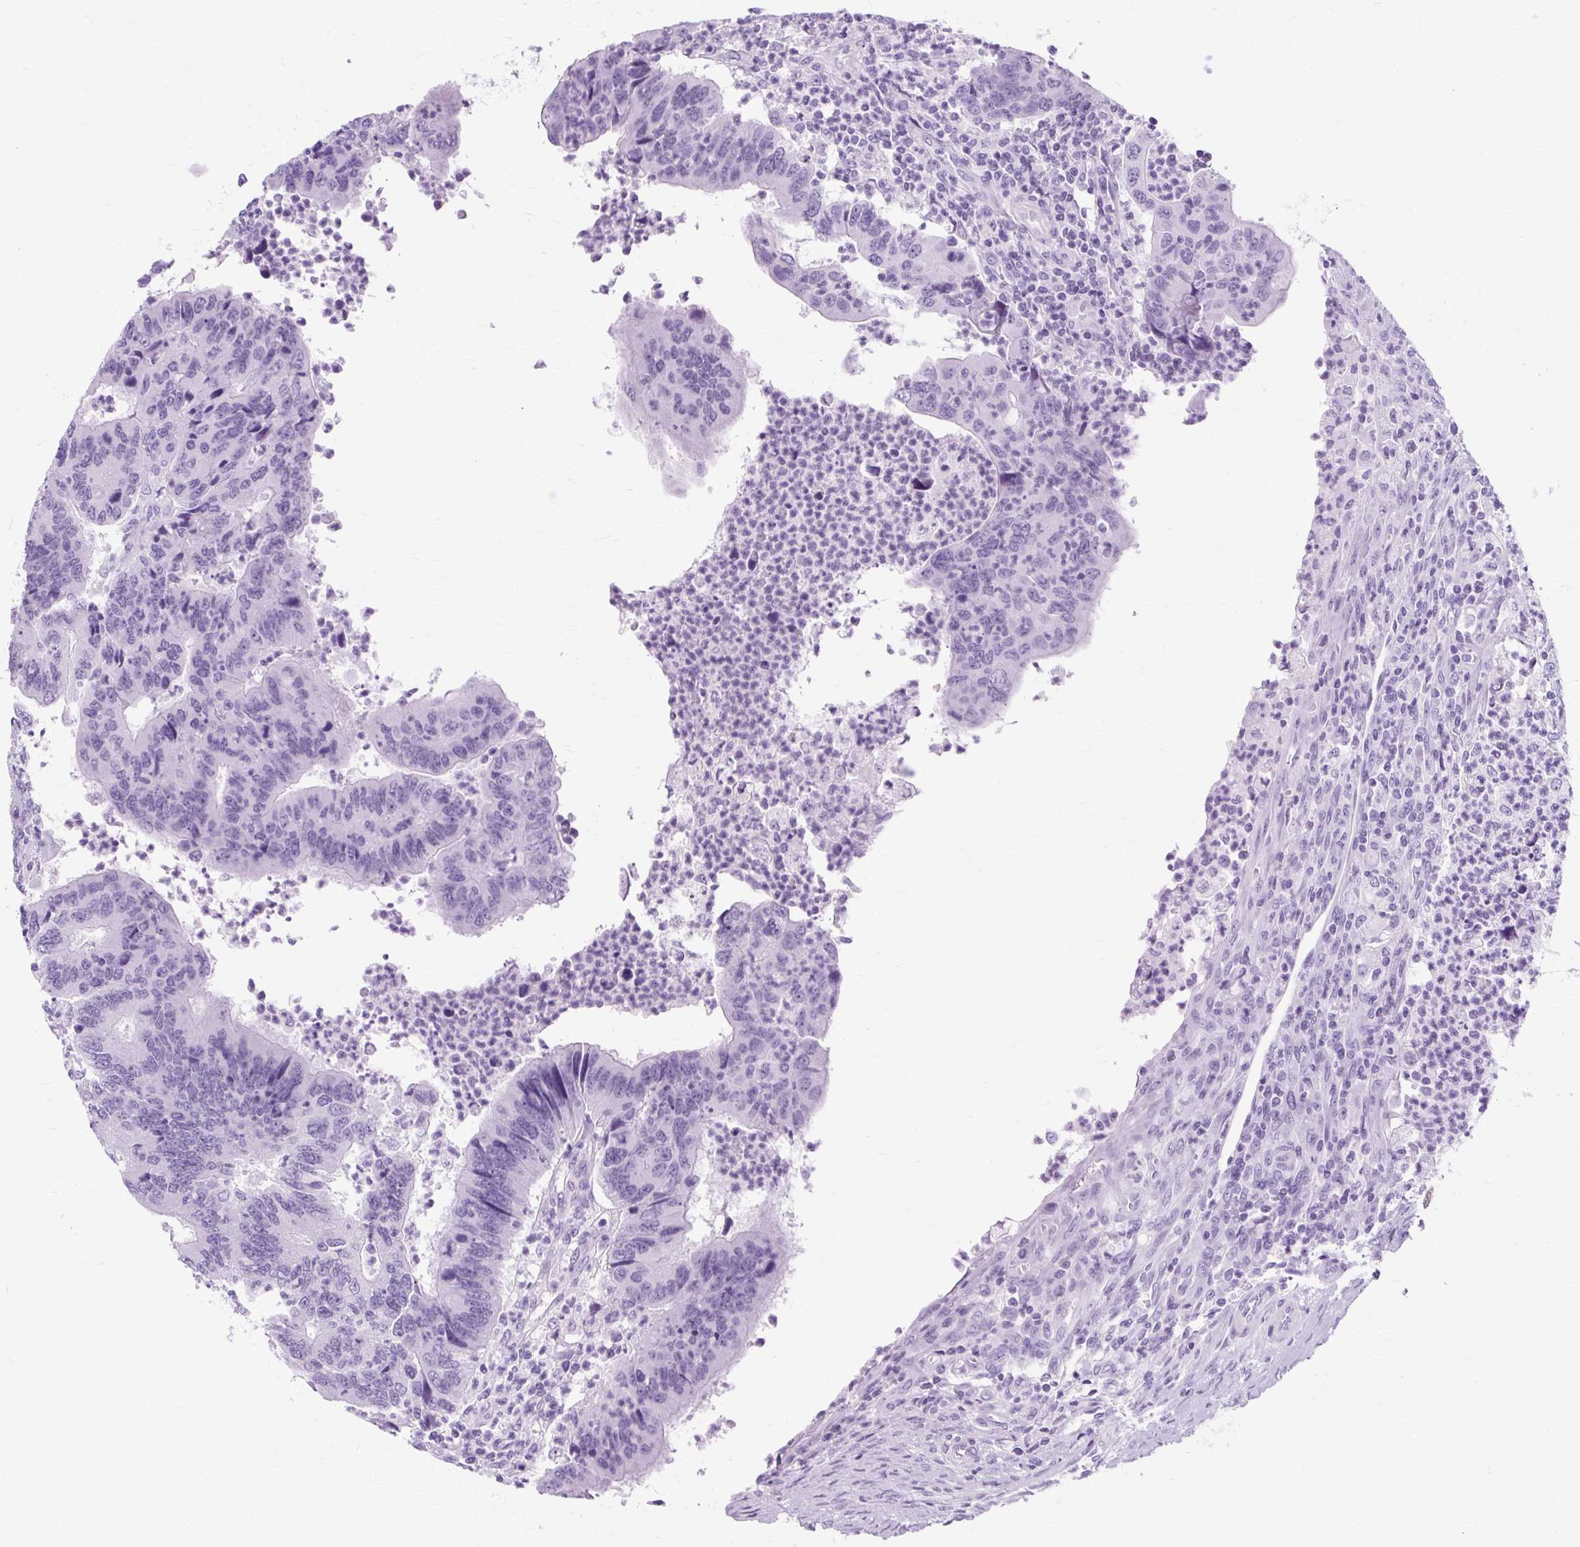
{"staining": {"intensity": "negative", "quantity": "none", "location": "none"}, "tissue": "colorectal cancer", "cell_type": "Tumor cells", "image_type": "cancer", "snomed": [{"axis": "morphology", "description": "Adenocarcinoma, NOS"}, {"axis": "topography", "description": "Colon"}], "caption": "High power microscopy photomicrograph of an immunohistochemistry micrograph of adenocarcinoma (colorectal), revealing no significant expression in tumor cells.", "gene": "TMEM89", "patient": {"sex": "female", "age": 67}}